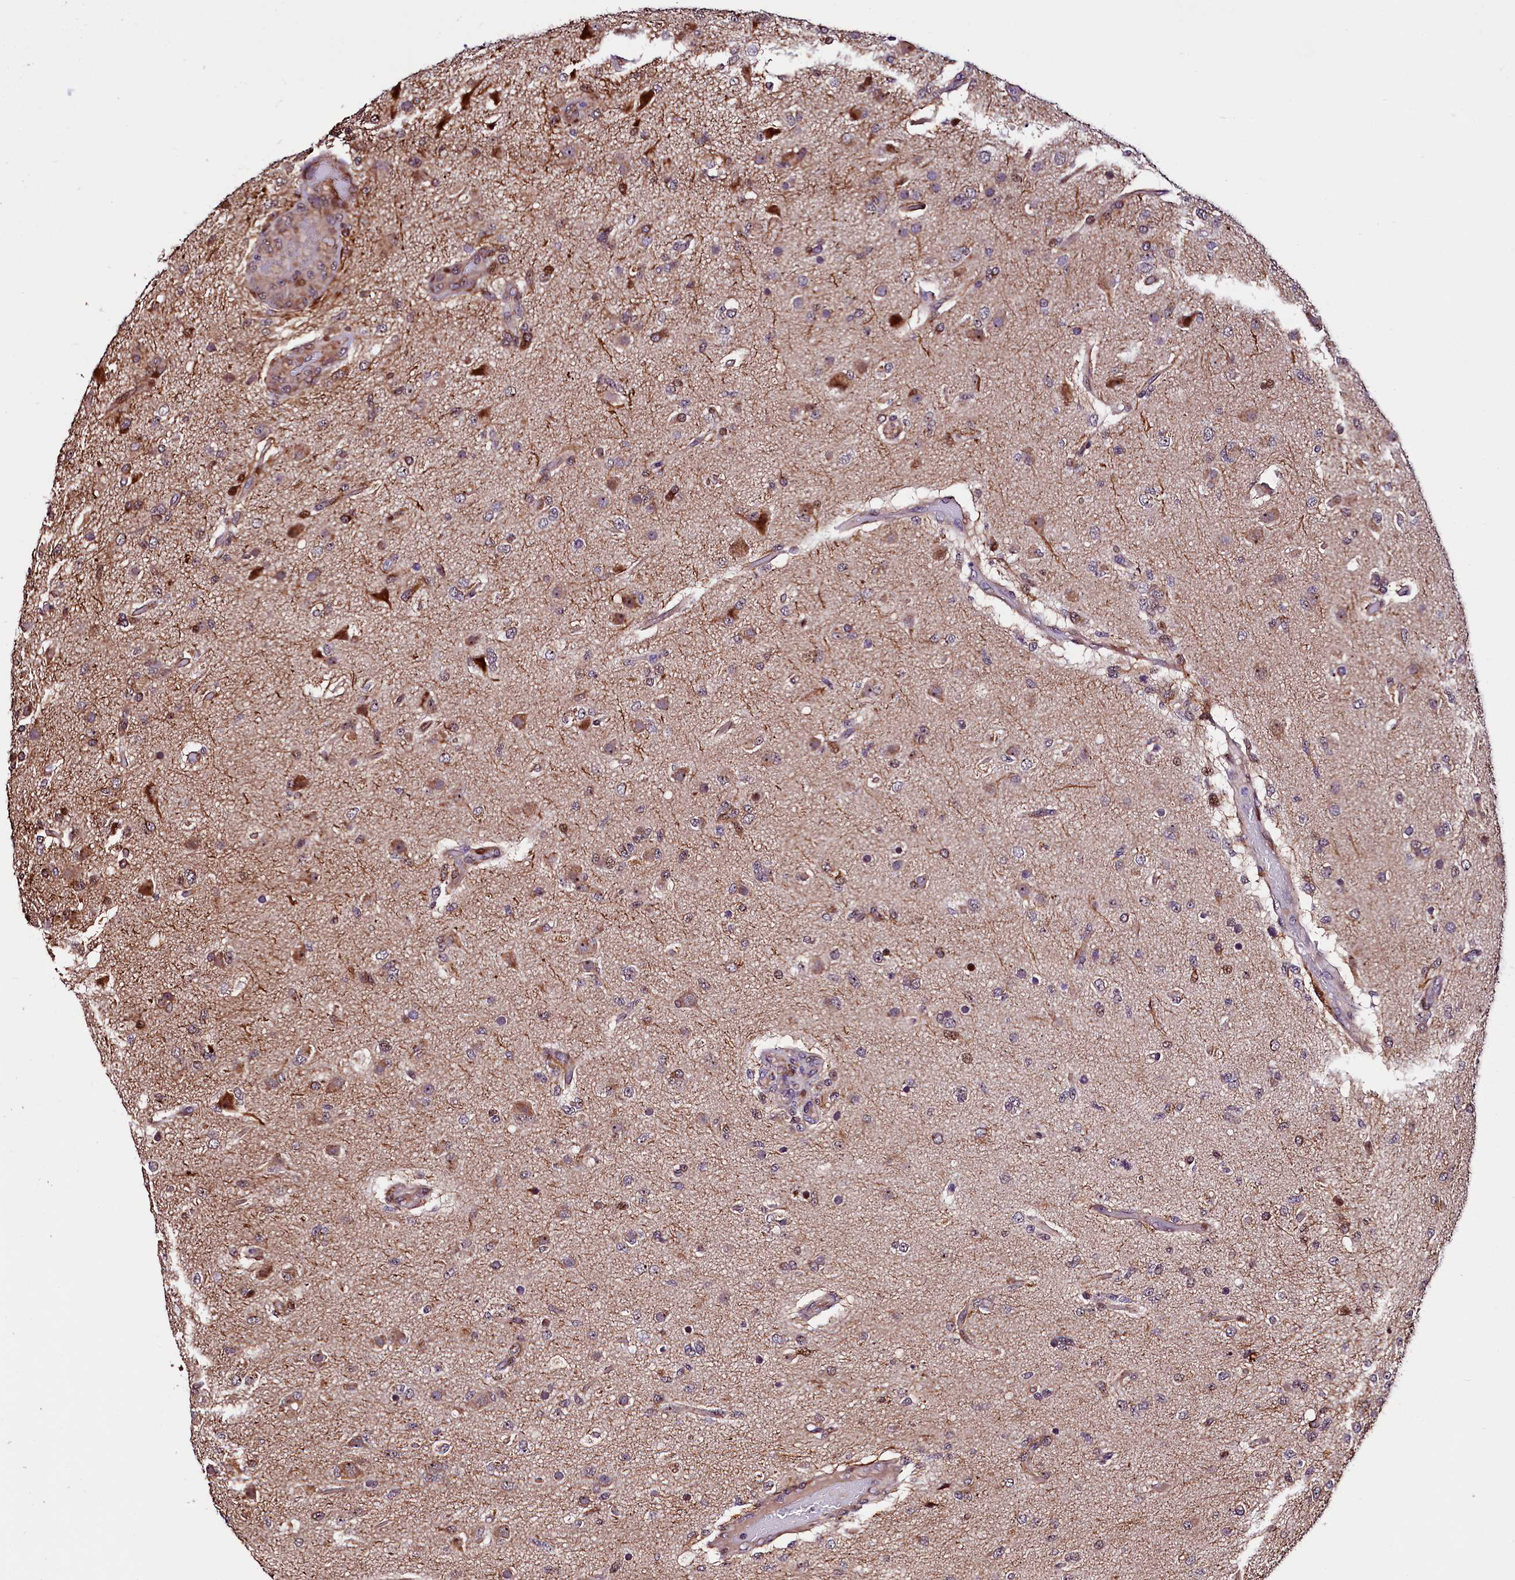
{"staining": {"intensity": "moderate", "quantity": "<25%", "location": "cytoplasmic/membranous"}, "tissue": "glioma", "cell_type": "Tumor cells", "image_type": "cancer", "snomed": [{"axis": "morphology", "description": "Glioma, malignant, High grade"}, {"axis": "topography", "description": "Brain"}], "caption": "A low amount of moderate cytoplasmic/membranous expression is identified in about <25% of tumor cells in glioma tissue.", "gene": "TRMT112", "patient": {"sex": "female", "age": 74}}